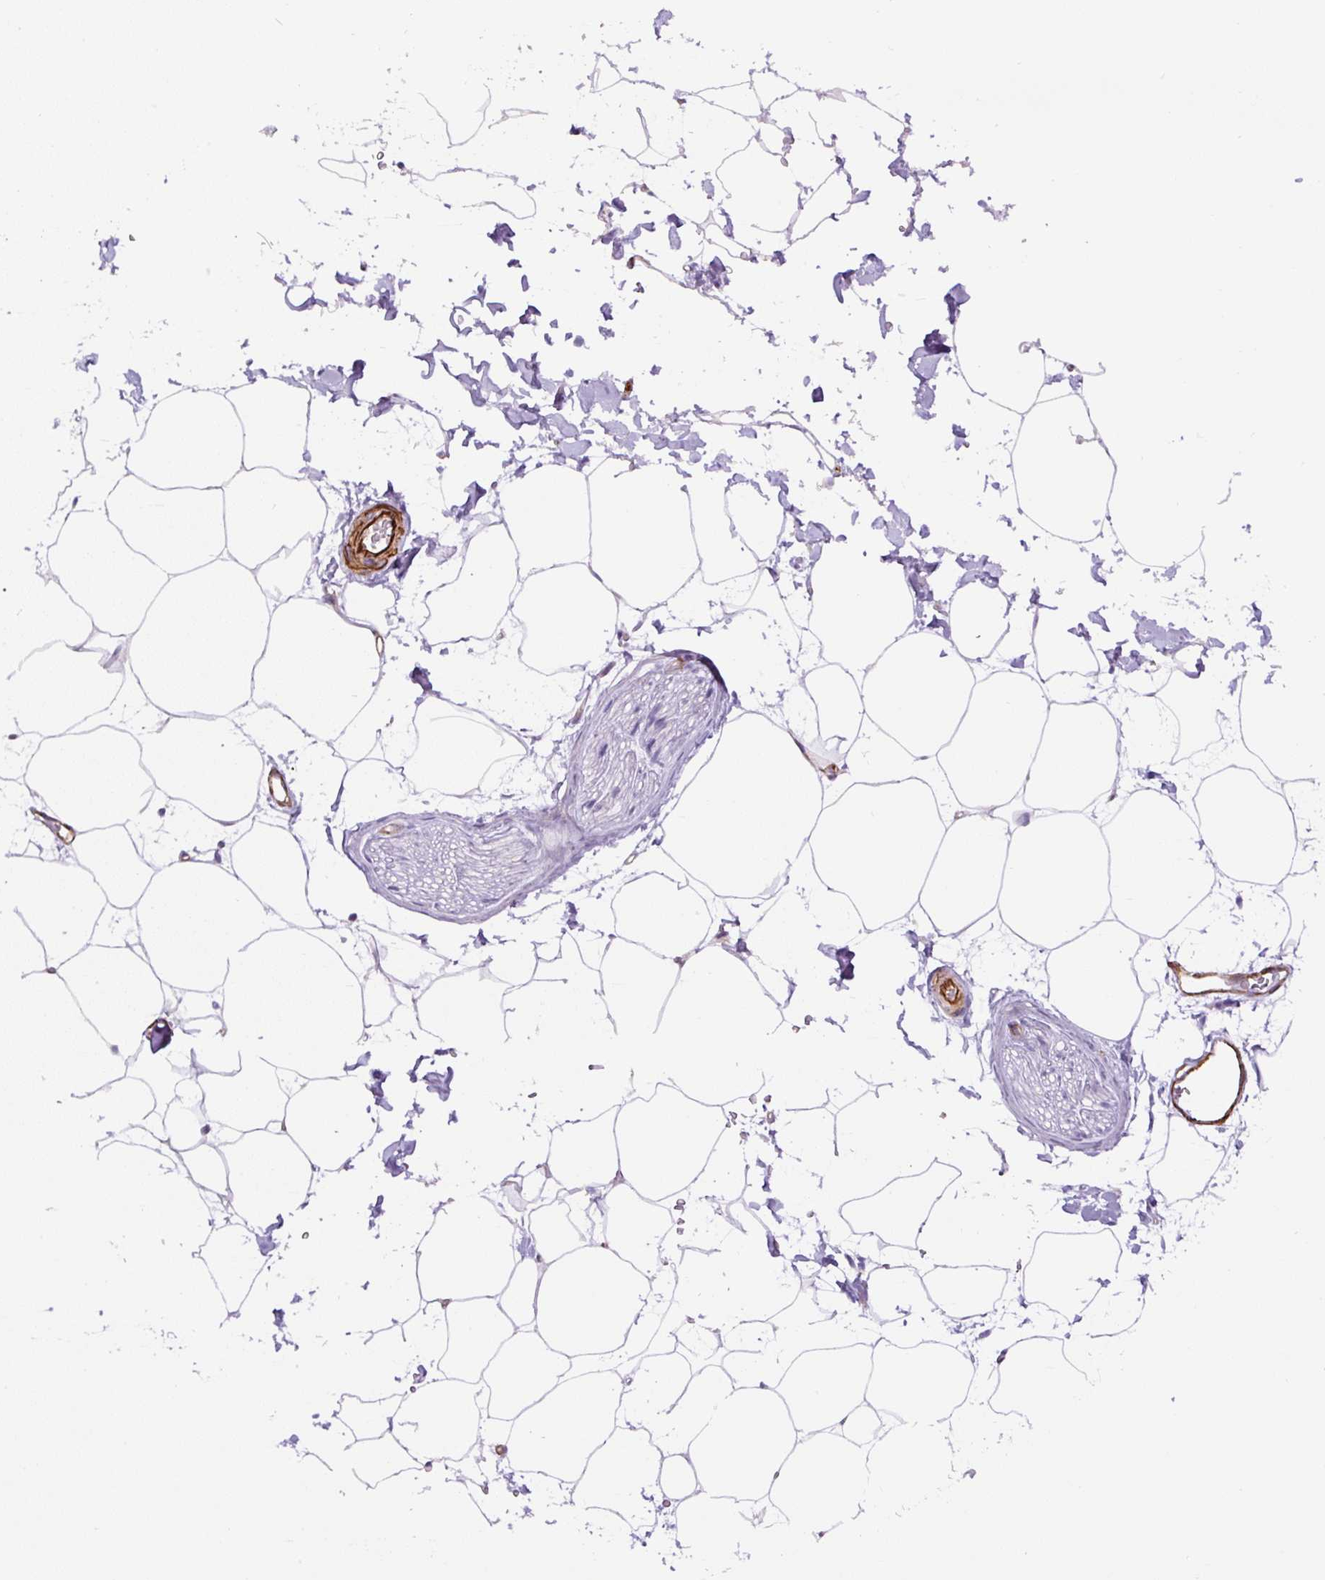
{"staining": {"intensity": "negative", "quantity": "none", "location": "none"}, "tissue": "adipose tissue", "cell_type": "Adipocytes", "image_type": "normal", "snomed": [{"axis": "morphology", "description": "Normal tissue, NOS"}, {"axis": "topography", "description": "Adipose tissue"}, {"axis": "topography", "description": "Vascular tissue"}, {"axis": "topography", "description": "Rectum"}, {"axis": "topography", "description": "Peripheral nerve tissue"}], "caption": "Immunohistochemical staining of normal adipose tissue shows no significant positivity in adipocytes. Brightfield microscopy of immunohistochemistry (IHC) stained with DAB (brown) and hematoxylin (blue), captured at high magnification.", "gene": "B3GALT5", "patient": {"sex": "female", "age": 69}}